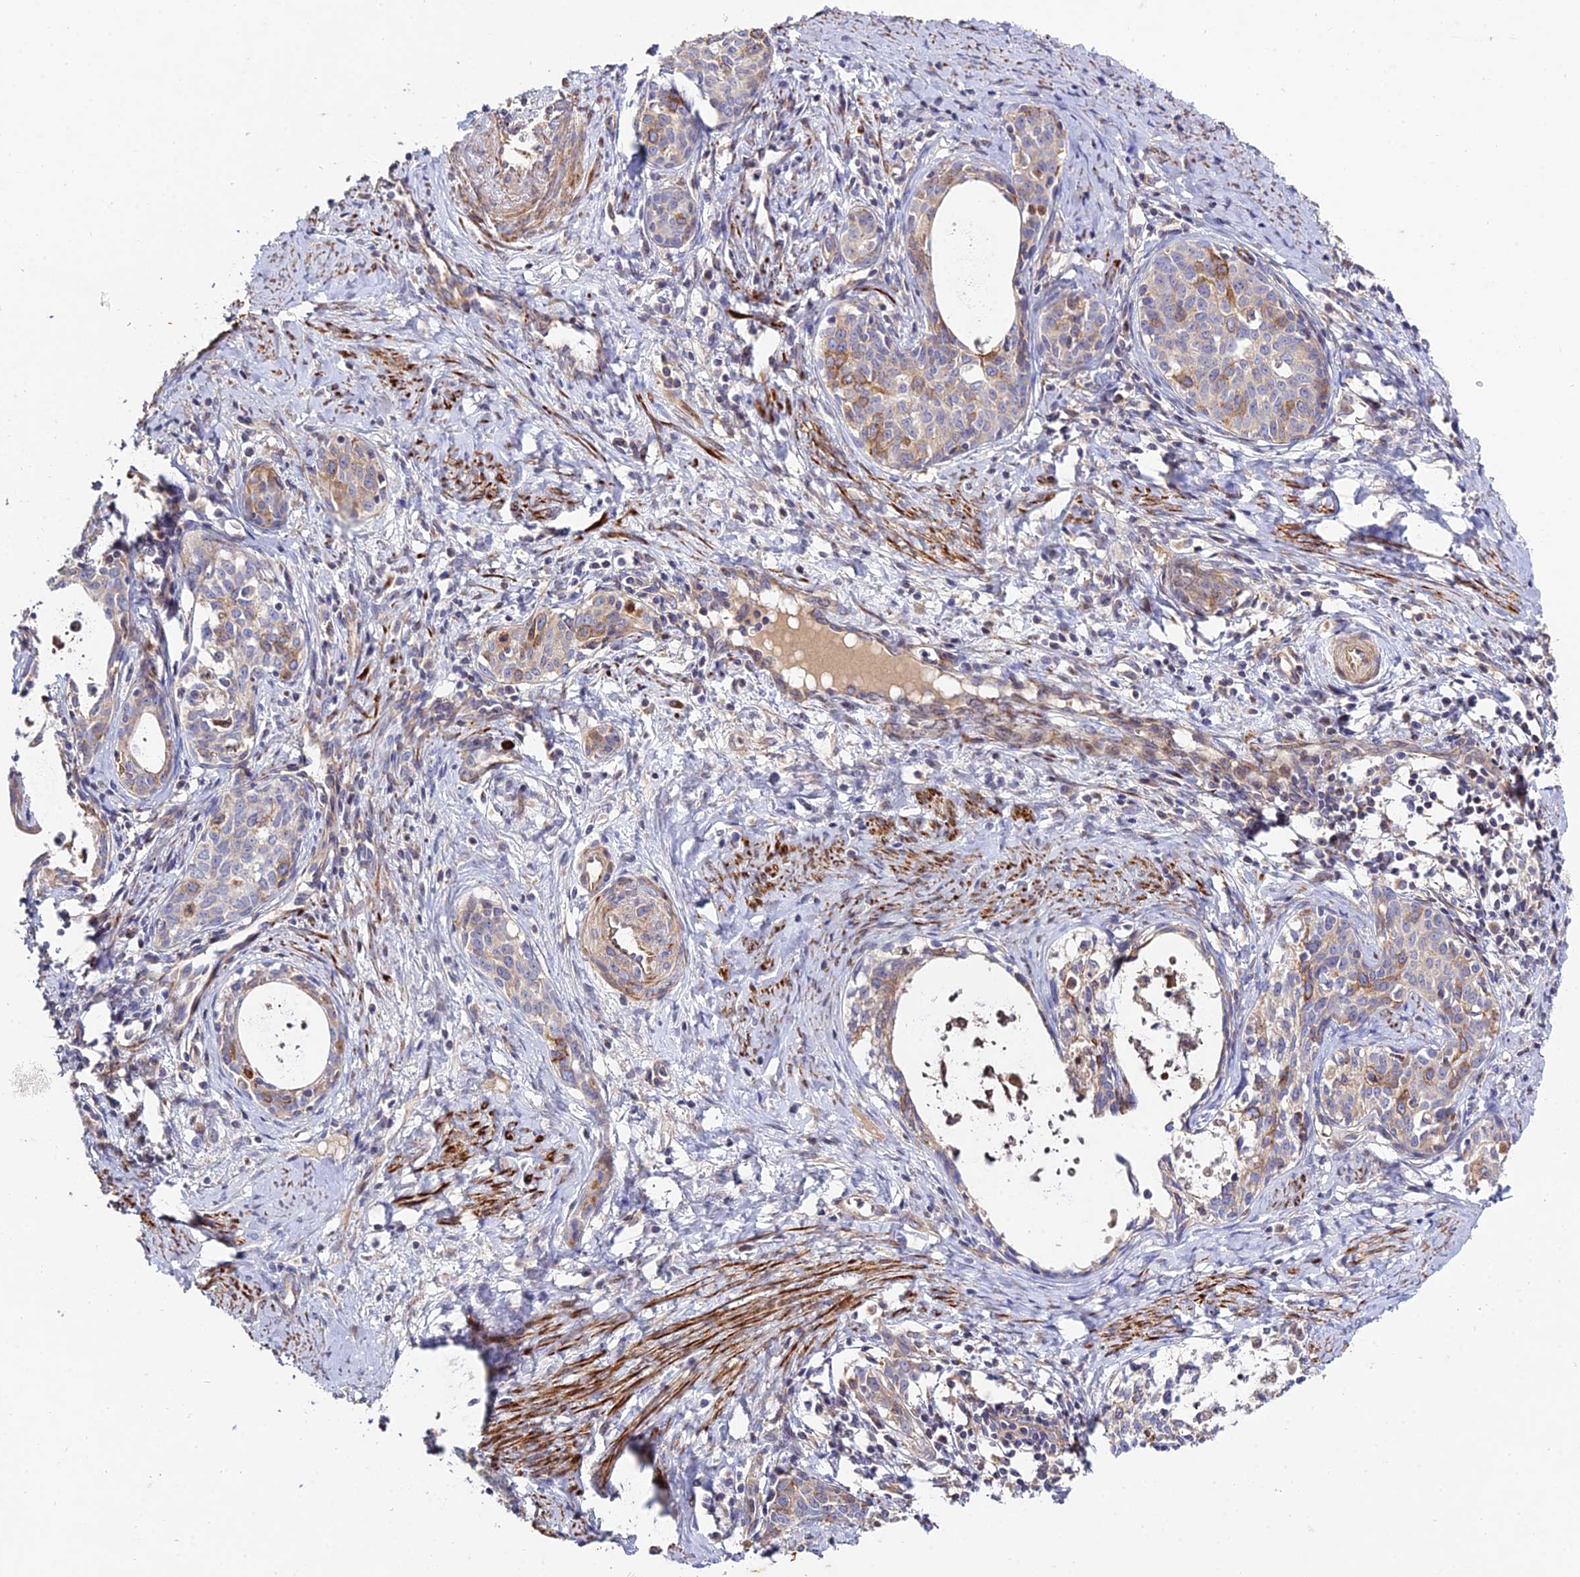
{"staining": {"intensity": "moderate", "quantity": "25%-75%", "location": "cytoplasmic/membranous"}, "tissue": "cervical cancer", "cell_type": "Tumor cells", "image_type": "cancer", "snomed": [{"axis": "morphology", "description": "Squamous cell carcinoma, NOS"}, {"axis": "topography", "description": "Cervix"}], "caption": "This is a histology image of immunohistochemistry staining of cervical cancer (squamous cell carcinoma), which shows moderate staining in the cytoplasmic/membranous of tumor cells.", "gene": "ARL6IP1", "patient": {"sex": "female", "age": 52}}